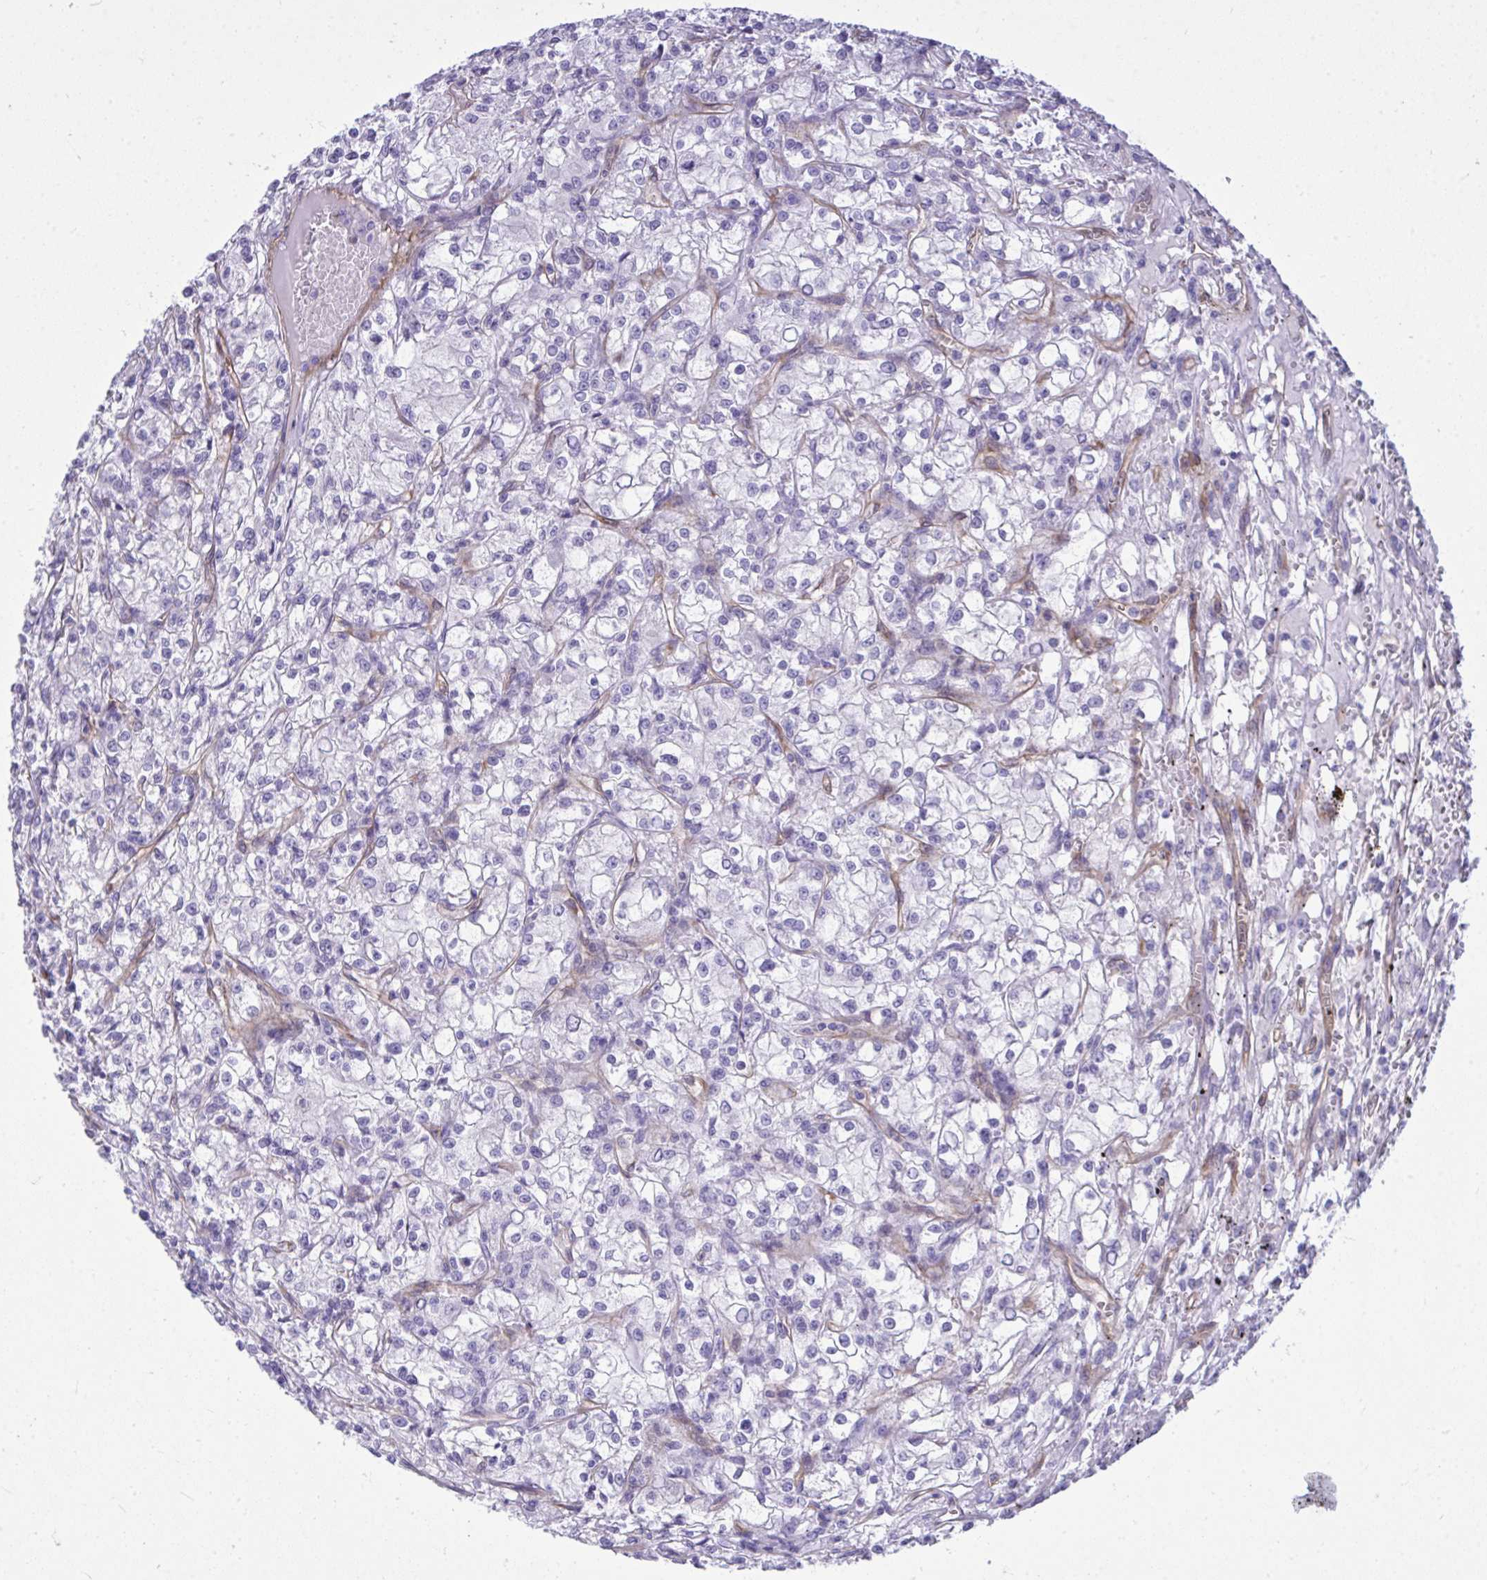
{"staining": {"intensity": "negative", "quantity": "none", "location": "none"}, "tissue": "renal cancer", "cell_type": "Tumor cells", "image_type": "cancer", "snomed": [{"axis": "morphology", "description": "Adenocarcinoma, NOS"}, {"axis": "topography", "description": "Kidney"}], "caption": "Histopathology image shows no protein expression in tumor cells of renal cancer tissue.", "gene": "LIMS2", "patient": {"sex": "female", "age": 59}}